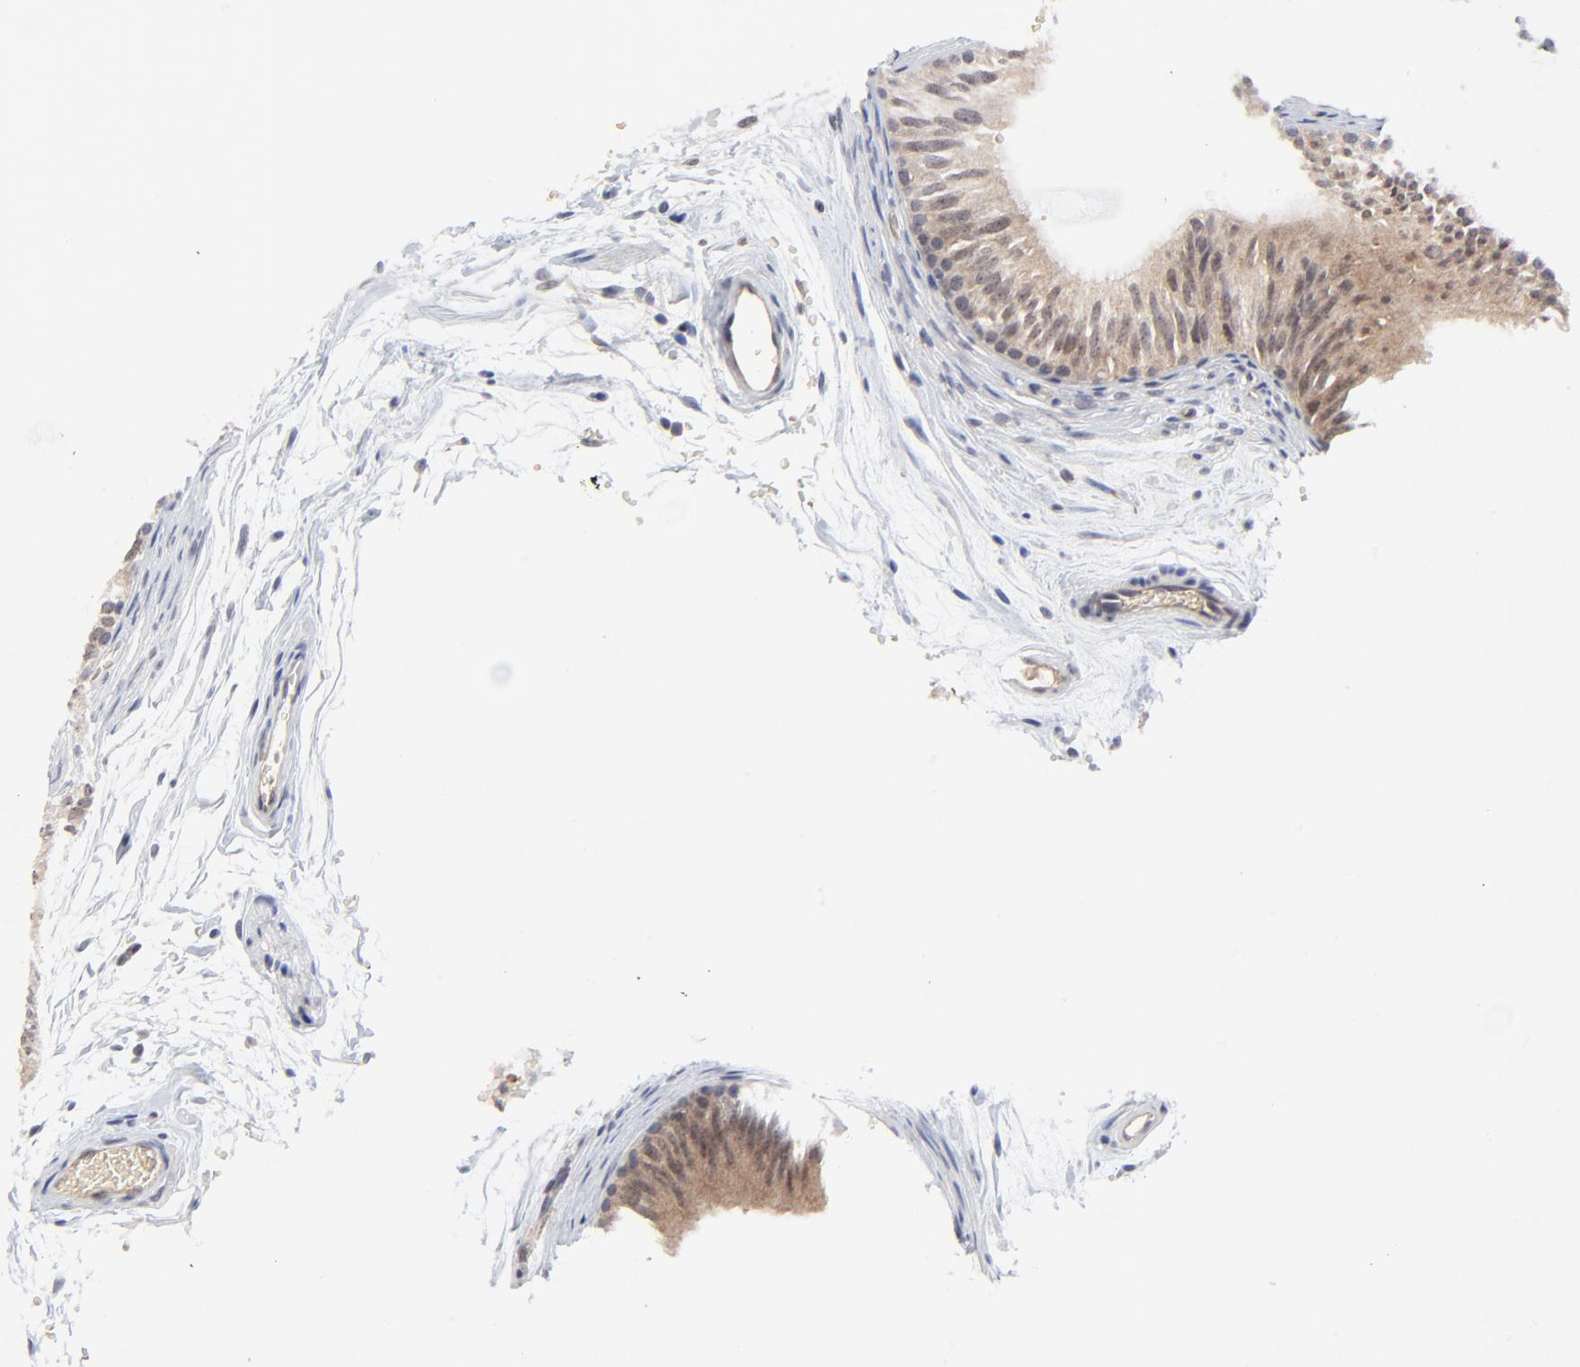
{"staining": {"intensity": "weak", "quantity": "25%-75%", "location": "cytoplasmic/membranous"}, "tissue": "epididymis", "cell_type": "Glandular cells", "image_type": "normal", "snomed": [{"axis": "morphology", "description": "Normal tissue, NOS"}, {"axis": "topography", "description": "Testis"}, {"axis": "topography", "description": "Epididymis"}], "caption": "This is a photomicrograph of IHC staining of normal epididymis, which shows weak positivity in the cytoplasmic/membranous of glandular cells.", "gene": "CASP10", "patient": {"sex": "male", "age": 36}}